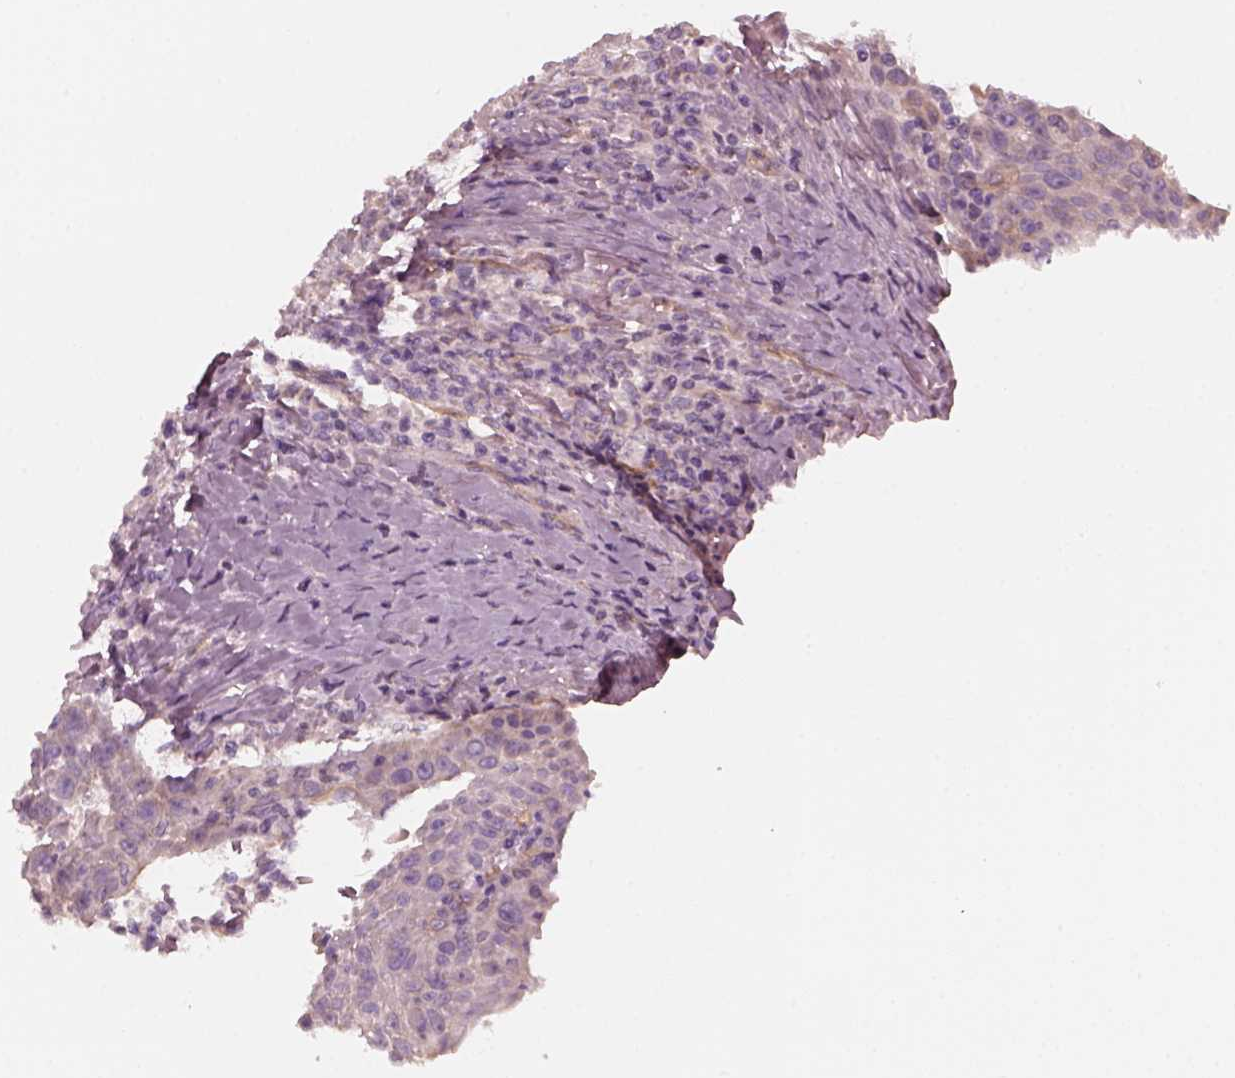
{"staining": {"intensity": "negative", "quantity": "none", "location": "none"}, "tissue": "head and neck cancer", "cell_type": "Tumor cells", "image_type": "cancer", "snomed": [{"axis": "morphology", "description": "Squamous cell carcinoma, NOS"}, {"axis": "topography", "description": "Head-Neck"}], "caption": "An image of head and neck cancer (squamous cell carcinoma) stained for a protein demonstrates no brown staining in tumor cells. (Brightfield microscopy of DAB (3,3'-diaminobenzidine) immunohistochemistry at high magnification).", "gene": "ODAD1", "patient": {"sex": "male", "age": 69}}